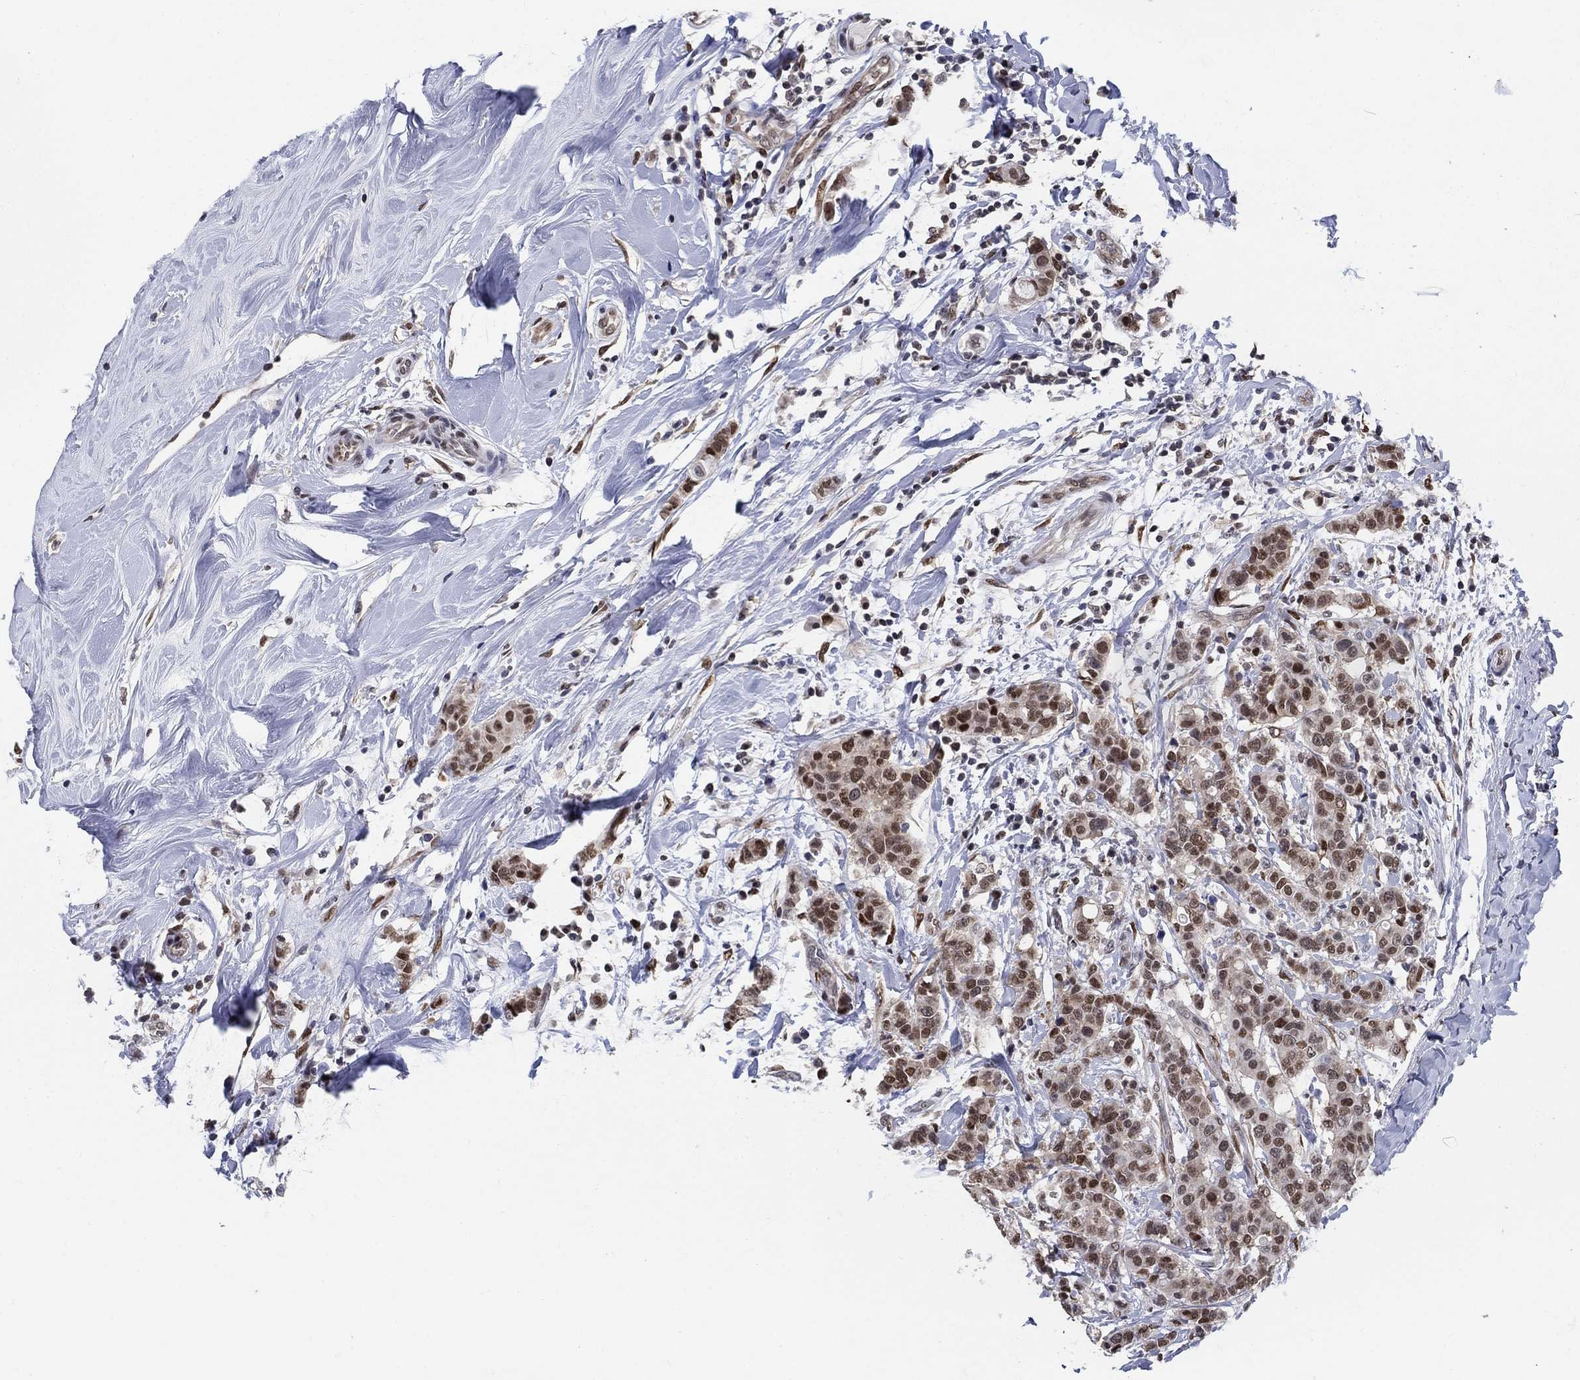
{"staining": {"intensity": "strong", "quantity": ">75%", "location": "nuclear"}, "tissue": "breast cancer", "cell_type": "Tumor cells", "image_type": "cancer", "snomed": [{"axis": "morphology", "description": "Duct carcinoma"}, {"axis": "topography", "description": "Breast"}], "caption": "Infiltrating ductal carcinoma (breast) stained with IHC demonstrates strong nuclear positivity in approximately >75% of tumor cells.", "gene": "CENPE", "patient": {"sex": "female", "age": 27}}